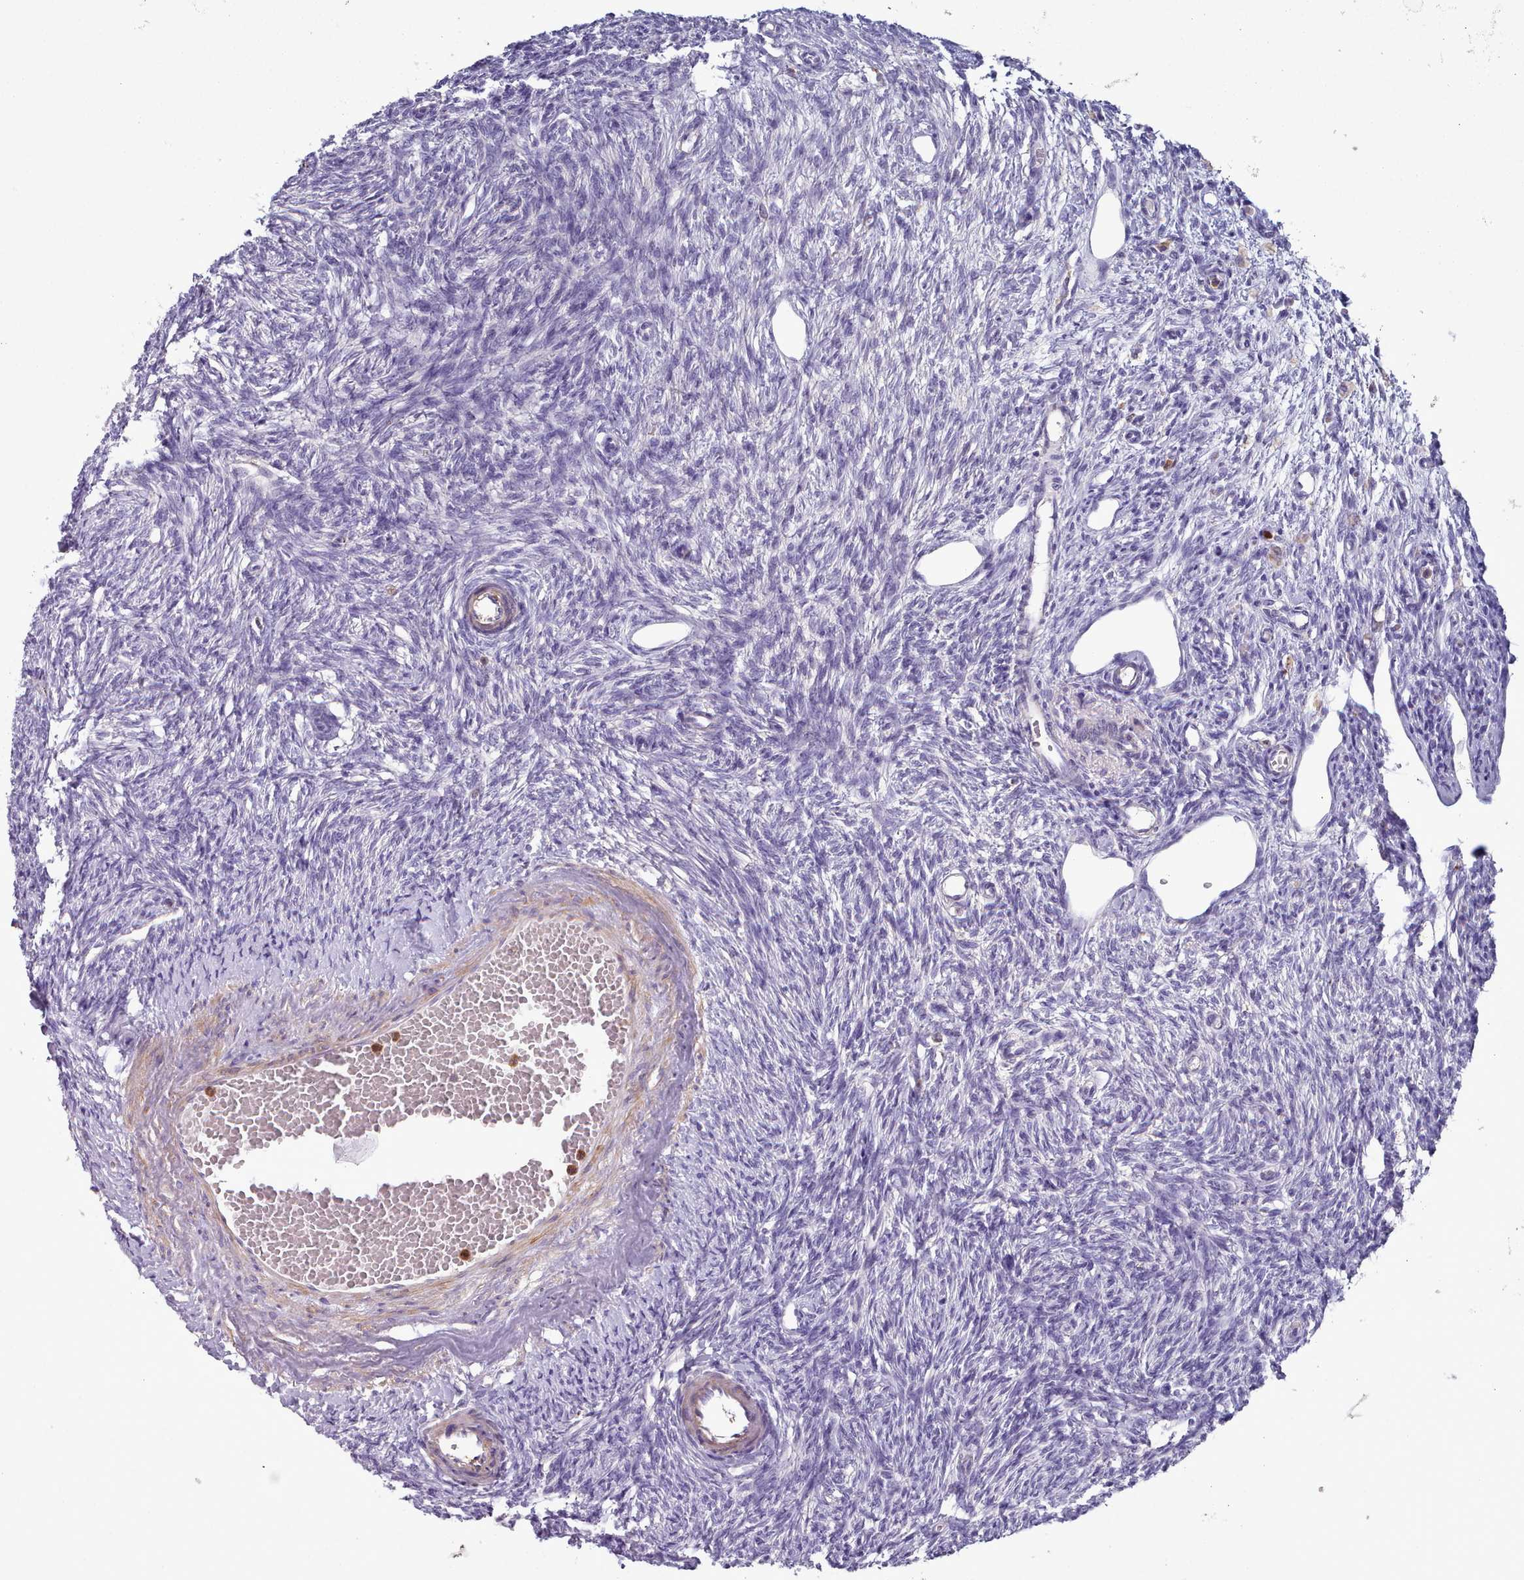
{"staining": {"intensity": "negative", "quantity": "none", "location": "none"}, "tissue": "ovary", "cell_type": "Ovarian stroma cells", "image_type": "normal", "snomed": [{"axis": "morphology", "description": "Normal tissue, NOS"}, {"axis": "morphology", "description": "Cyst, NOS"}, {"axis": "topography", "description": "Ovary"}], "caption": "Immunohistochemistry image of unremarkable ovary: human ovary stained with DAB shows no significant protein positivity in ovarian stroma cells.", "gene": "RAC1", "patient": {"sex": "female", "age": 33}}